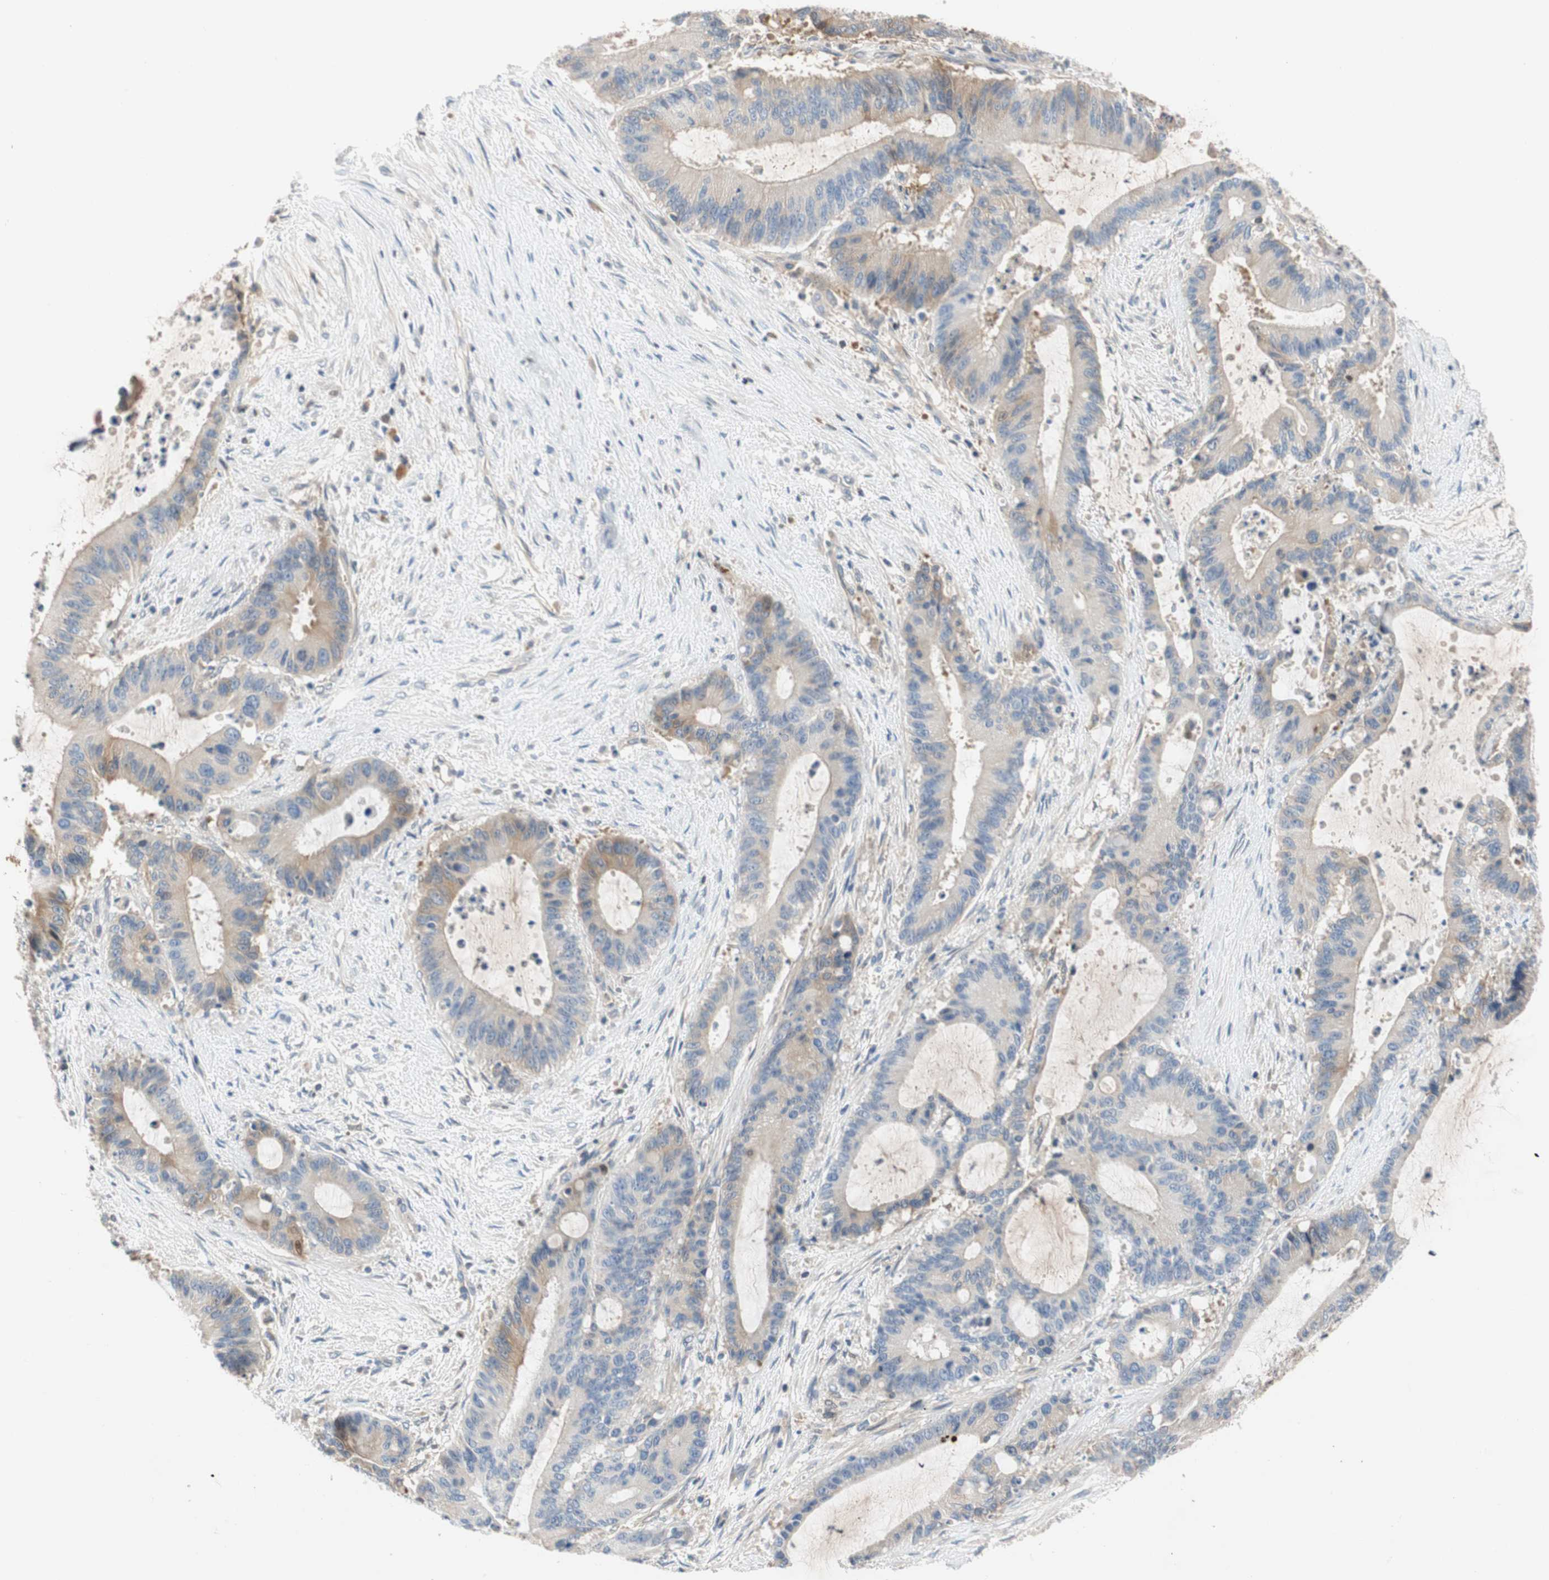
{"staining": {"intensity": "weak", "quantity": "25%-75%", "location": "cytoplasmic/membranous"}, "tissue": "liver cancer", "cell_type": "Tumor cells", "image_type": "cancer", "snomed": [{"axis": "morphology", "description": "Cholangiocarcinoma"}, {"axis": "topography", "description": "Liver"}], "caption": "Protein expression analysis of liver cancer reveals weak cytoplasmic/membranous staining in about 25%-75% of tumor cells.", "gene": "RELB", "patient": {"sex": "female", "age": 73}}